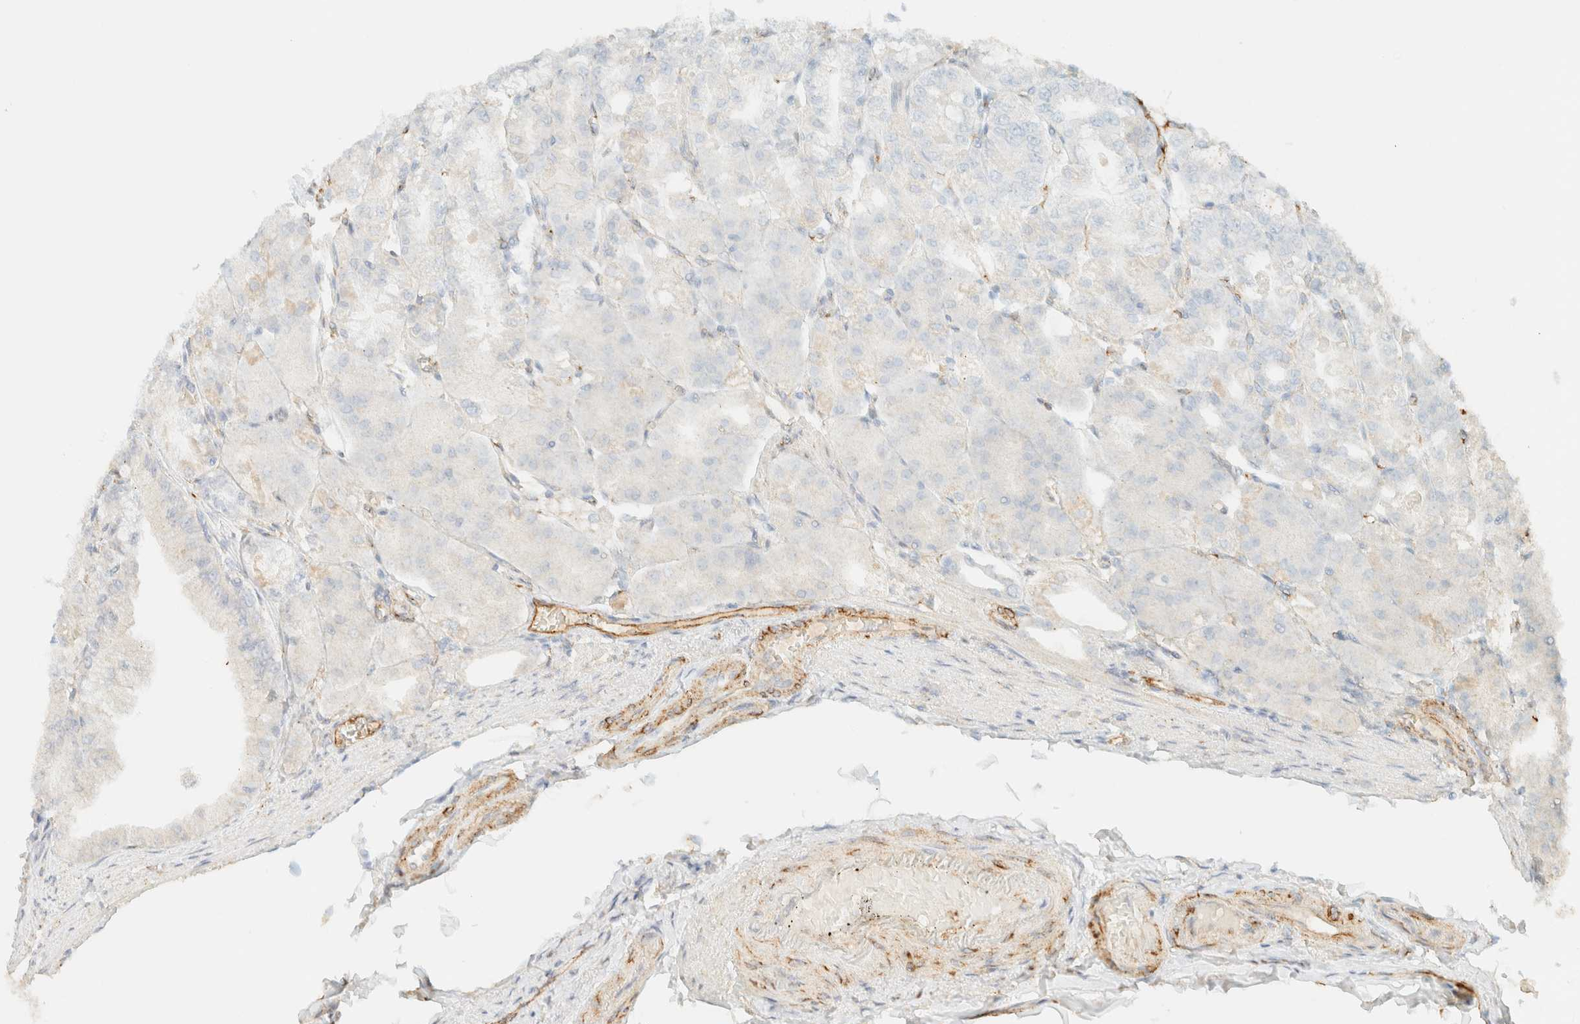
{"staining": {"intensity": "negative", "quantity": "none", "location": "none"}, "tissue": "stomach", "cell_type": "Glandular cells", "image_type": "normal", "snomed": [{"axis": "morphology", "description": "Normal tissue, NOS"}, {"axis": "topography", "description": "Stomach, lower"}], "caption": "Immunohistochemistry (IHC) histopathology image of normal stomach stained for a protein (brown), which displays no expression in glandular cells.", "gene": "SPARCL1", "patient": {"sex": "male", "age": 71}}